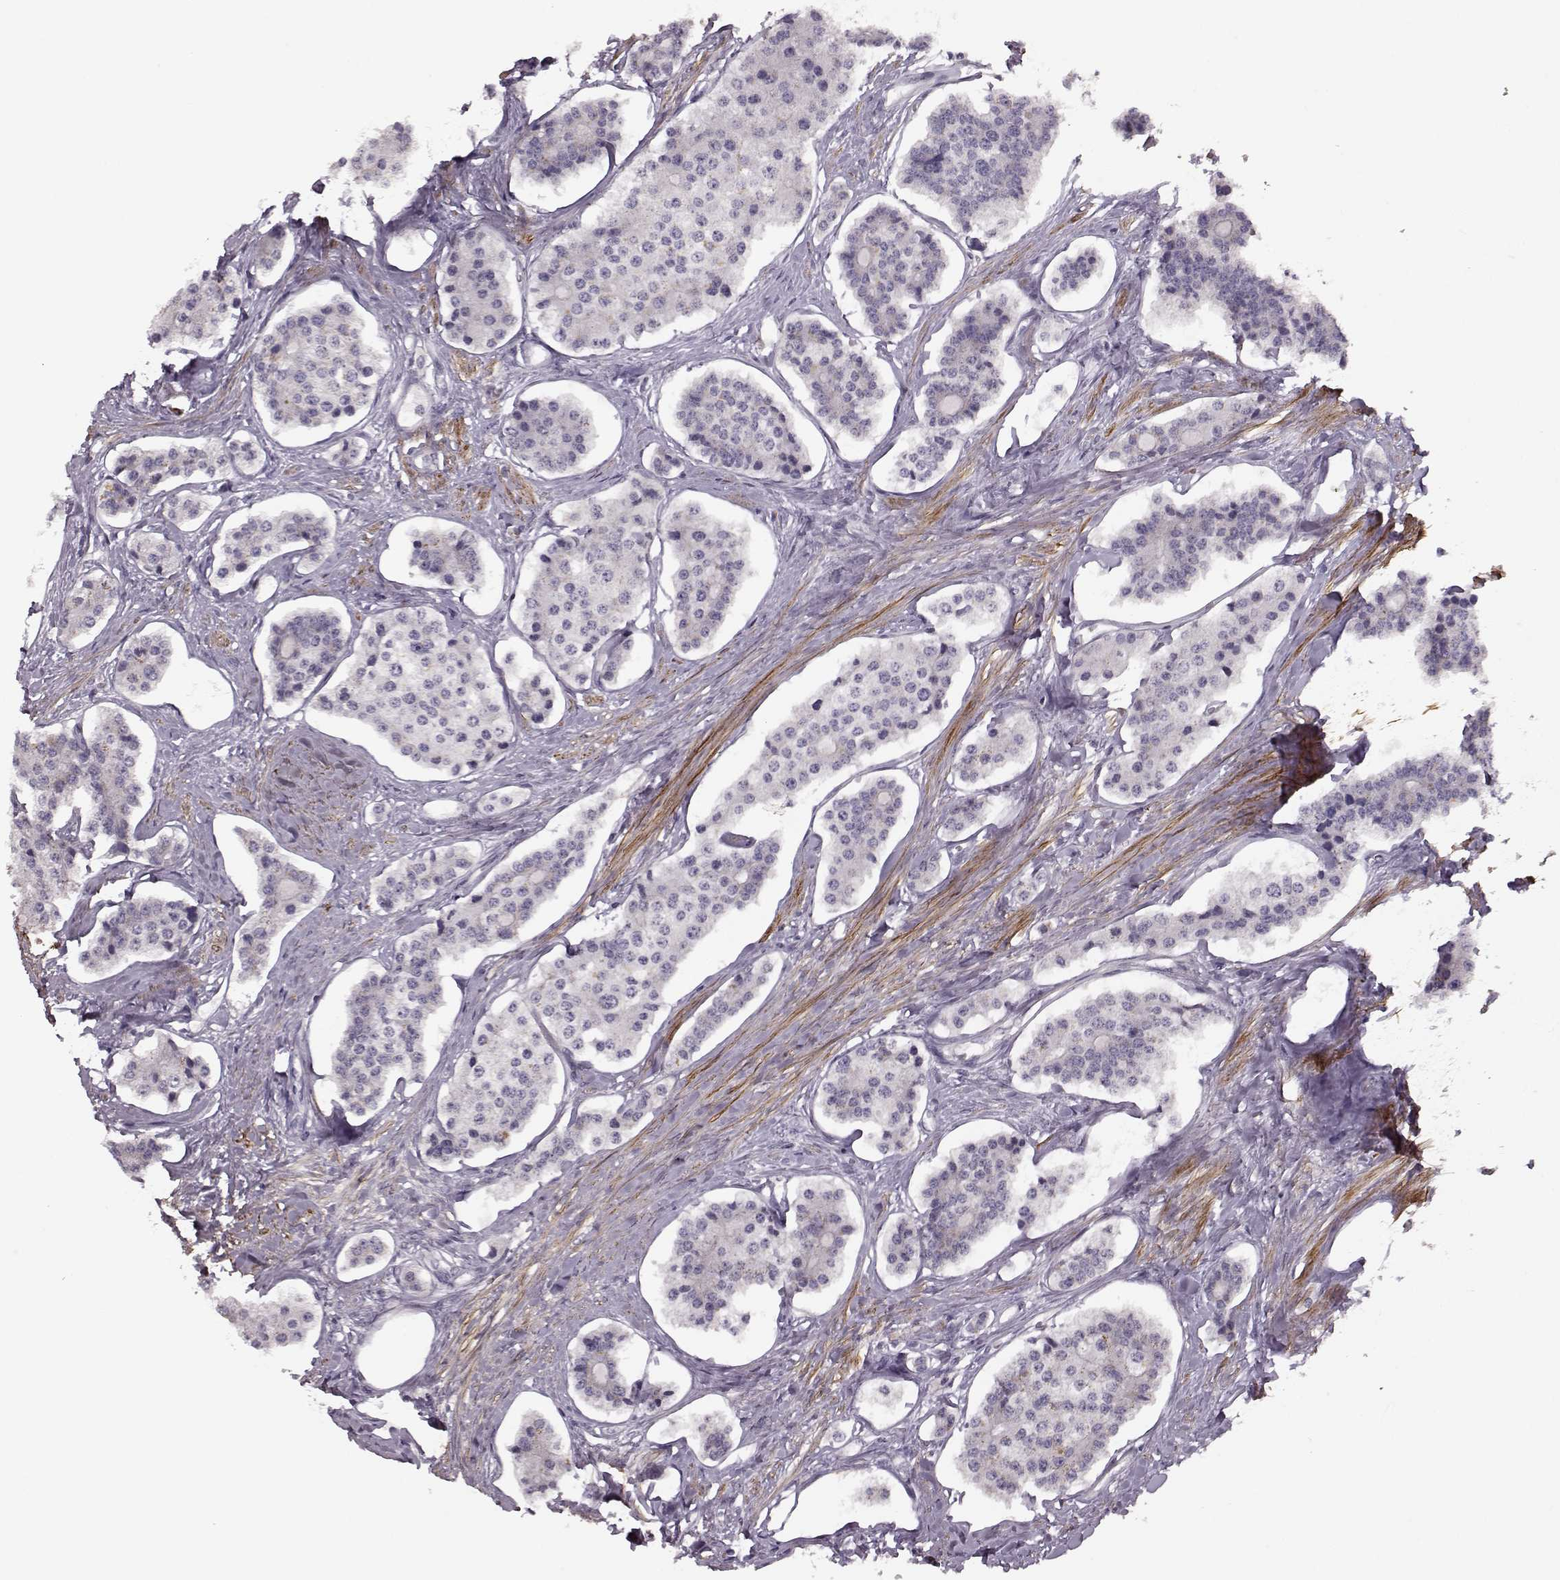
{"staining": {"intensity": "negative", "quantity": "none", "location": "none"}, "tissue": "carcinoid", "cell_type": "Tumor cells", "image_type": "cancer", "snomed": [{"axis": "morphology", "description": "Carcinoid, malignant, NOS"}, {"axis": "topography", "description": "Small intestine"}], "caption": "An IHC photomicrograph of carcinoid is shown. There is no staining in tumor cells of carcinoid.", "gene": "SLAIN2", "patient": {"sex": "female", "age": 65}}